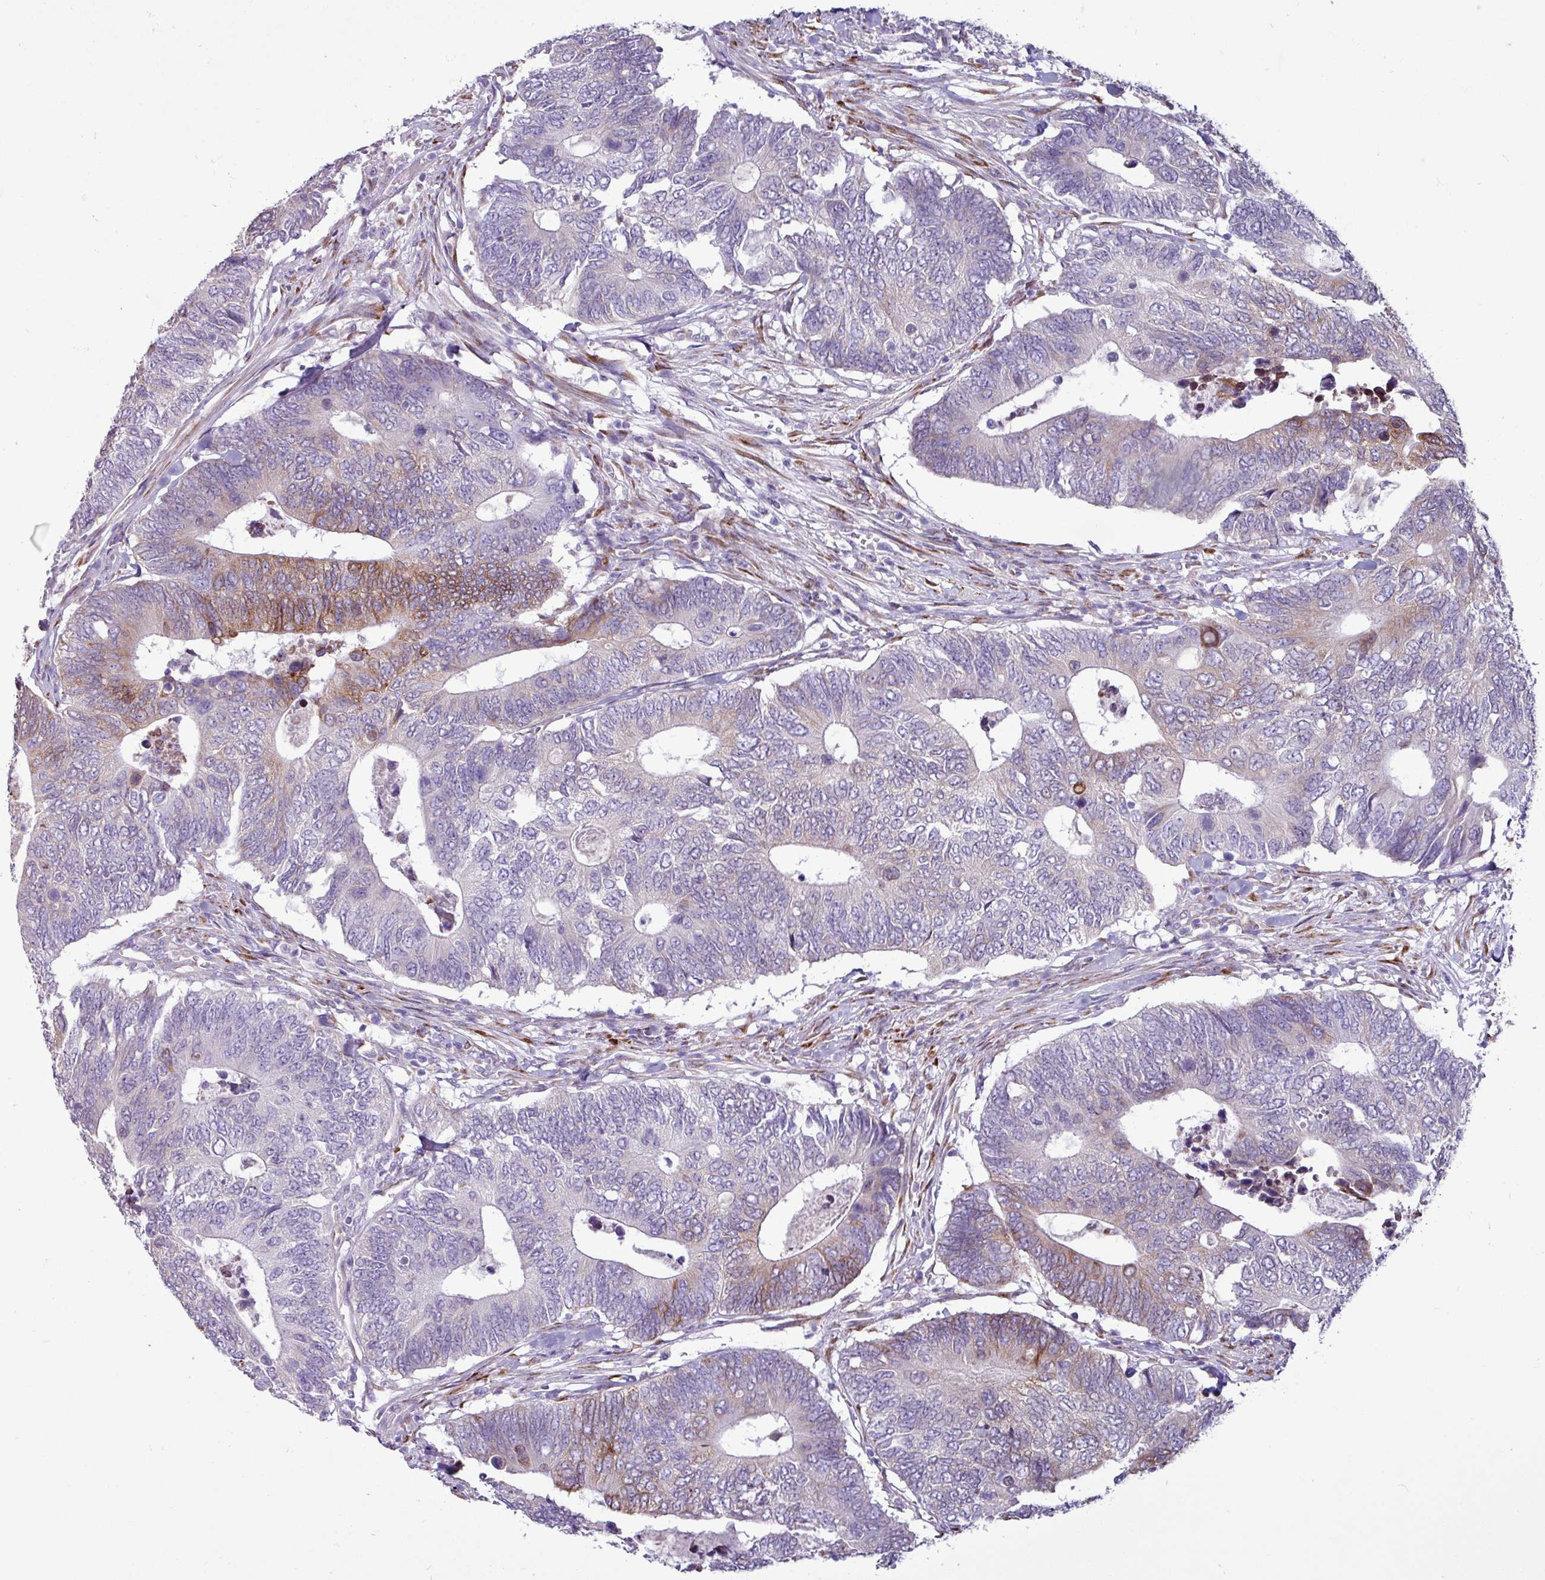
{"staining": {"intensity": "moderate", "quantity": "<25%", "location": "cytoplasmic/membranous"}, "tissue": "colorectal cancer", "cell_type": "Tumor cells", "image_type": "cancer", "snomed": [{"axis": "morphology", "description": "Adenocarcinoma, NOS"}, {"axis": "topography", "description": "Colon"}], "caption": "IHC micrograph of neoplastic tissue: colorectal cancer stained using immunohistochemistry exhibits low levels of moderate protein expression localized specifically in the cytoplasmic/membranous of tumor cells, appearing as a cytoplasmic/membranous brown color.", "gene": "PPP1R35", "patient": {"sex": "male", "age": 87}}